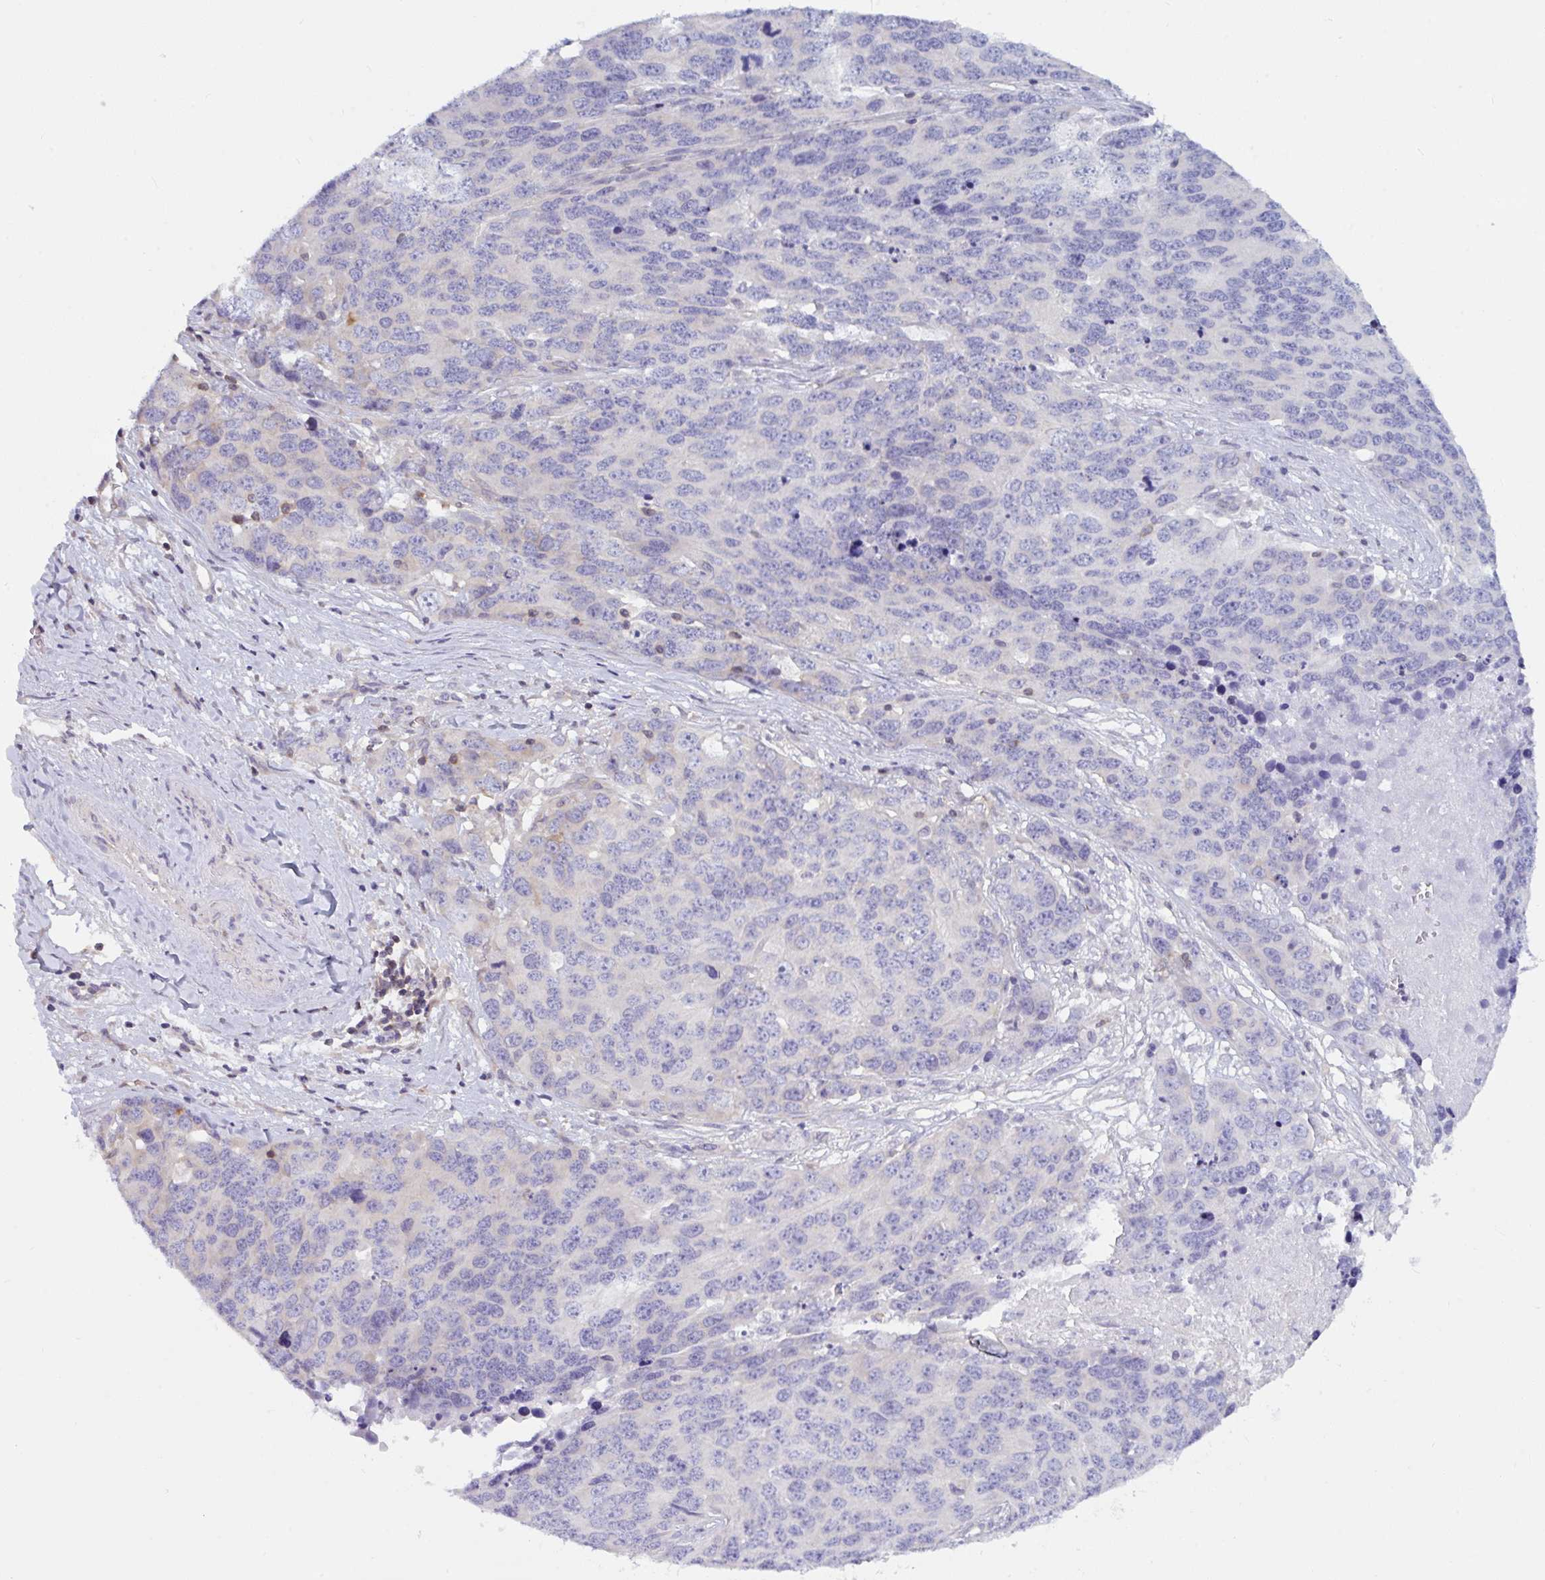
{"staining": {"intensity": "negative", "quantity": "none", "location": "none"}, "tissue": "ovarian cancer", "cell_type": "Tumor cells", "image_type": "cancer", "snomed": [{"axis": "morphology", "description": "Cystadenocarcinoma, serous, NOS"}, {"axis": "topography", "description": "Ovary"}], "caption": "Immunohistochemistry of ovarian serous cystadenocarcinoma displays no positivity in tumor cells.", "gene": "TANK", "patient": {"sex": "female", "age": 76}}